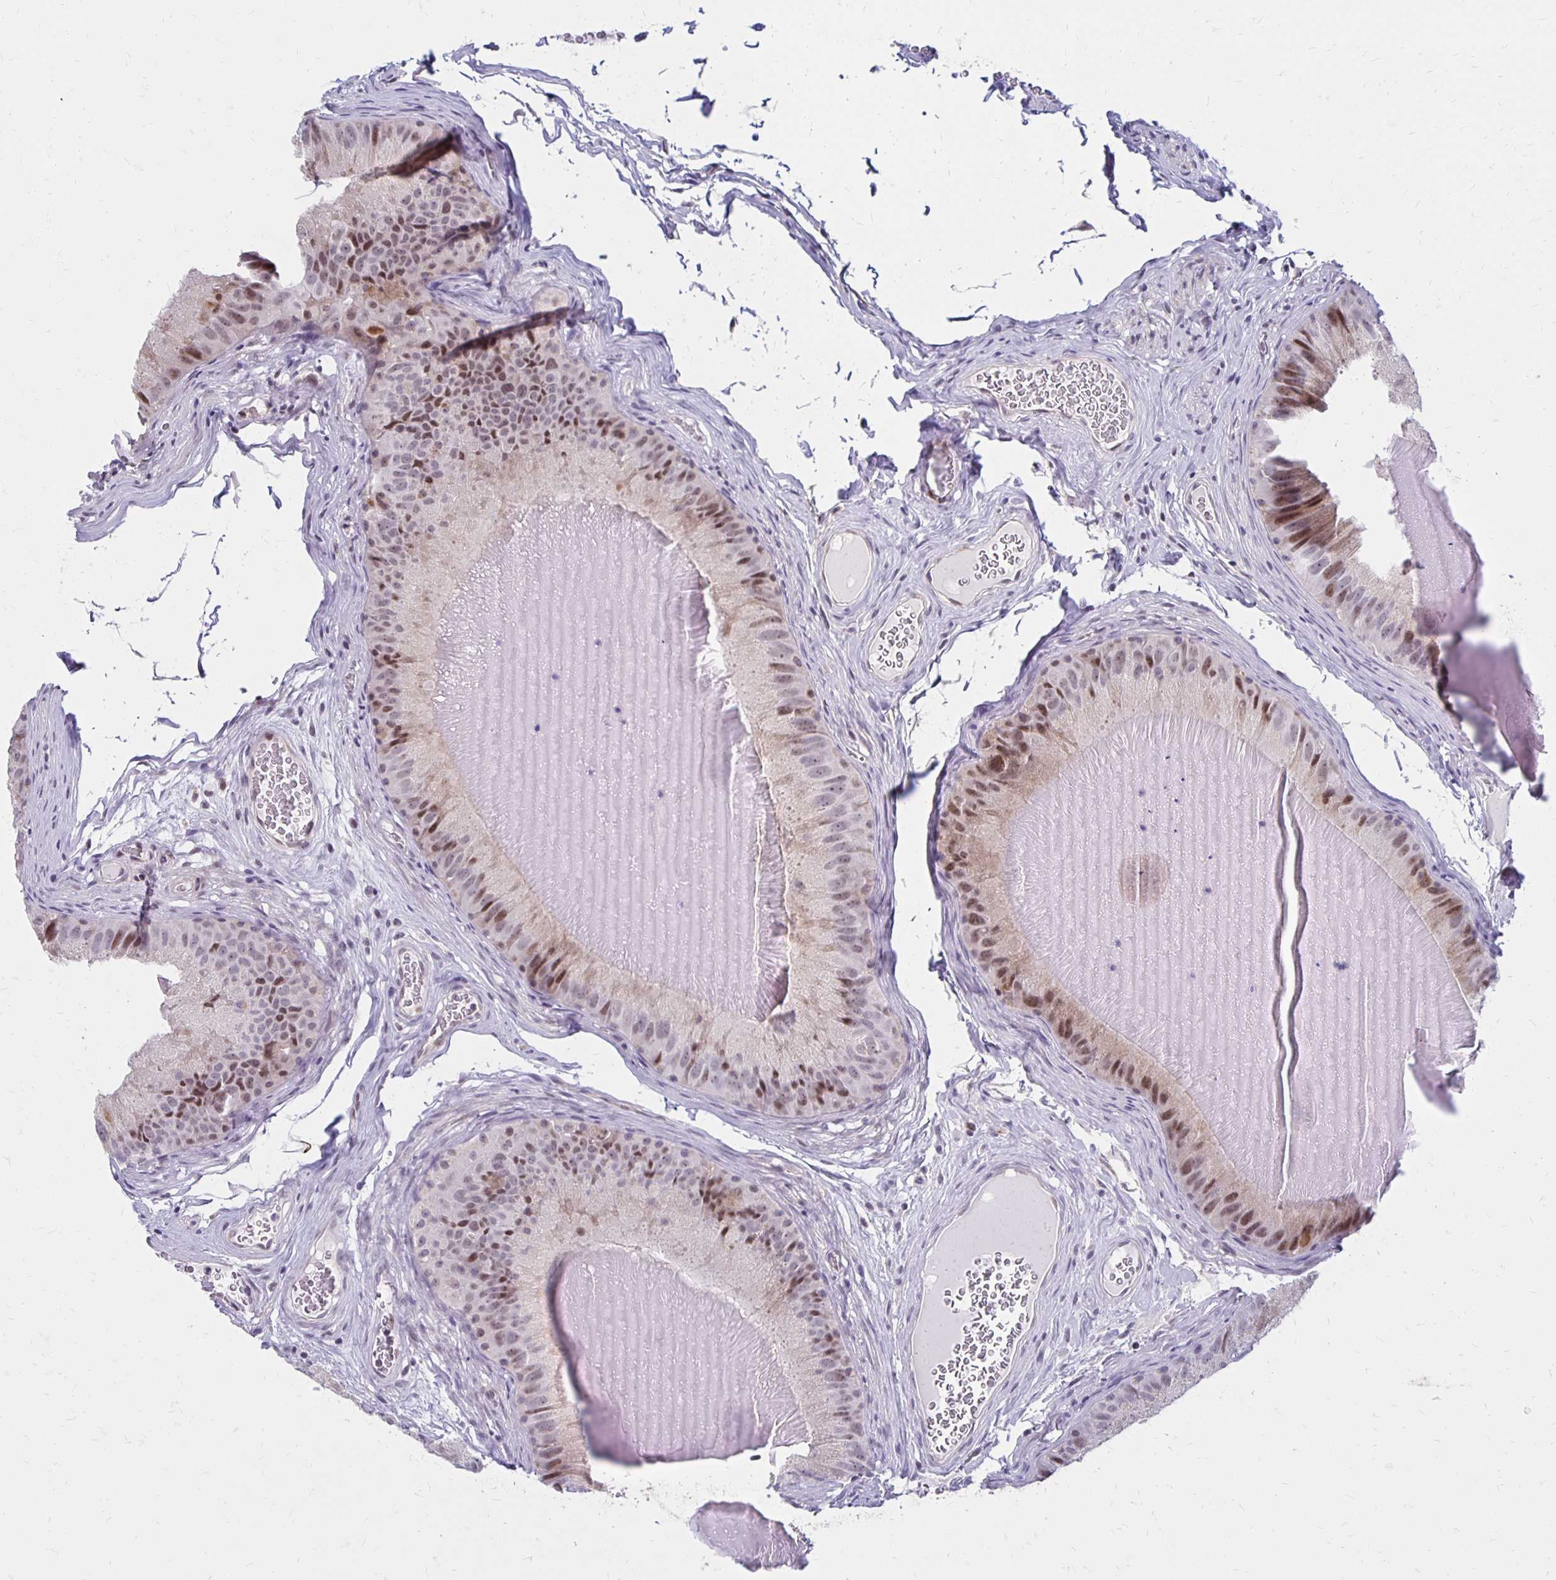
{"staining": {"intensity": "moderate", "quantity": "25%-75%", "location": "nuclear"}, "tissue": "epididymis", "cell_type": "Glandular cells", "image_type": "normal", "snomed": [{"axis": "morphology", "description": "Normal tissue, NOS"}, {"axis": "topography", "description": "Epididymis, spermatic cord, NOS"}], "caption": "Moderate nuclear staining is identified in about 25%-75% of glandular cells in unremarkable epididymis.", "gene": "DAGLA", "patient": {"sex": "male", "age": 39}}